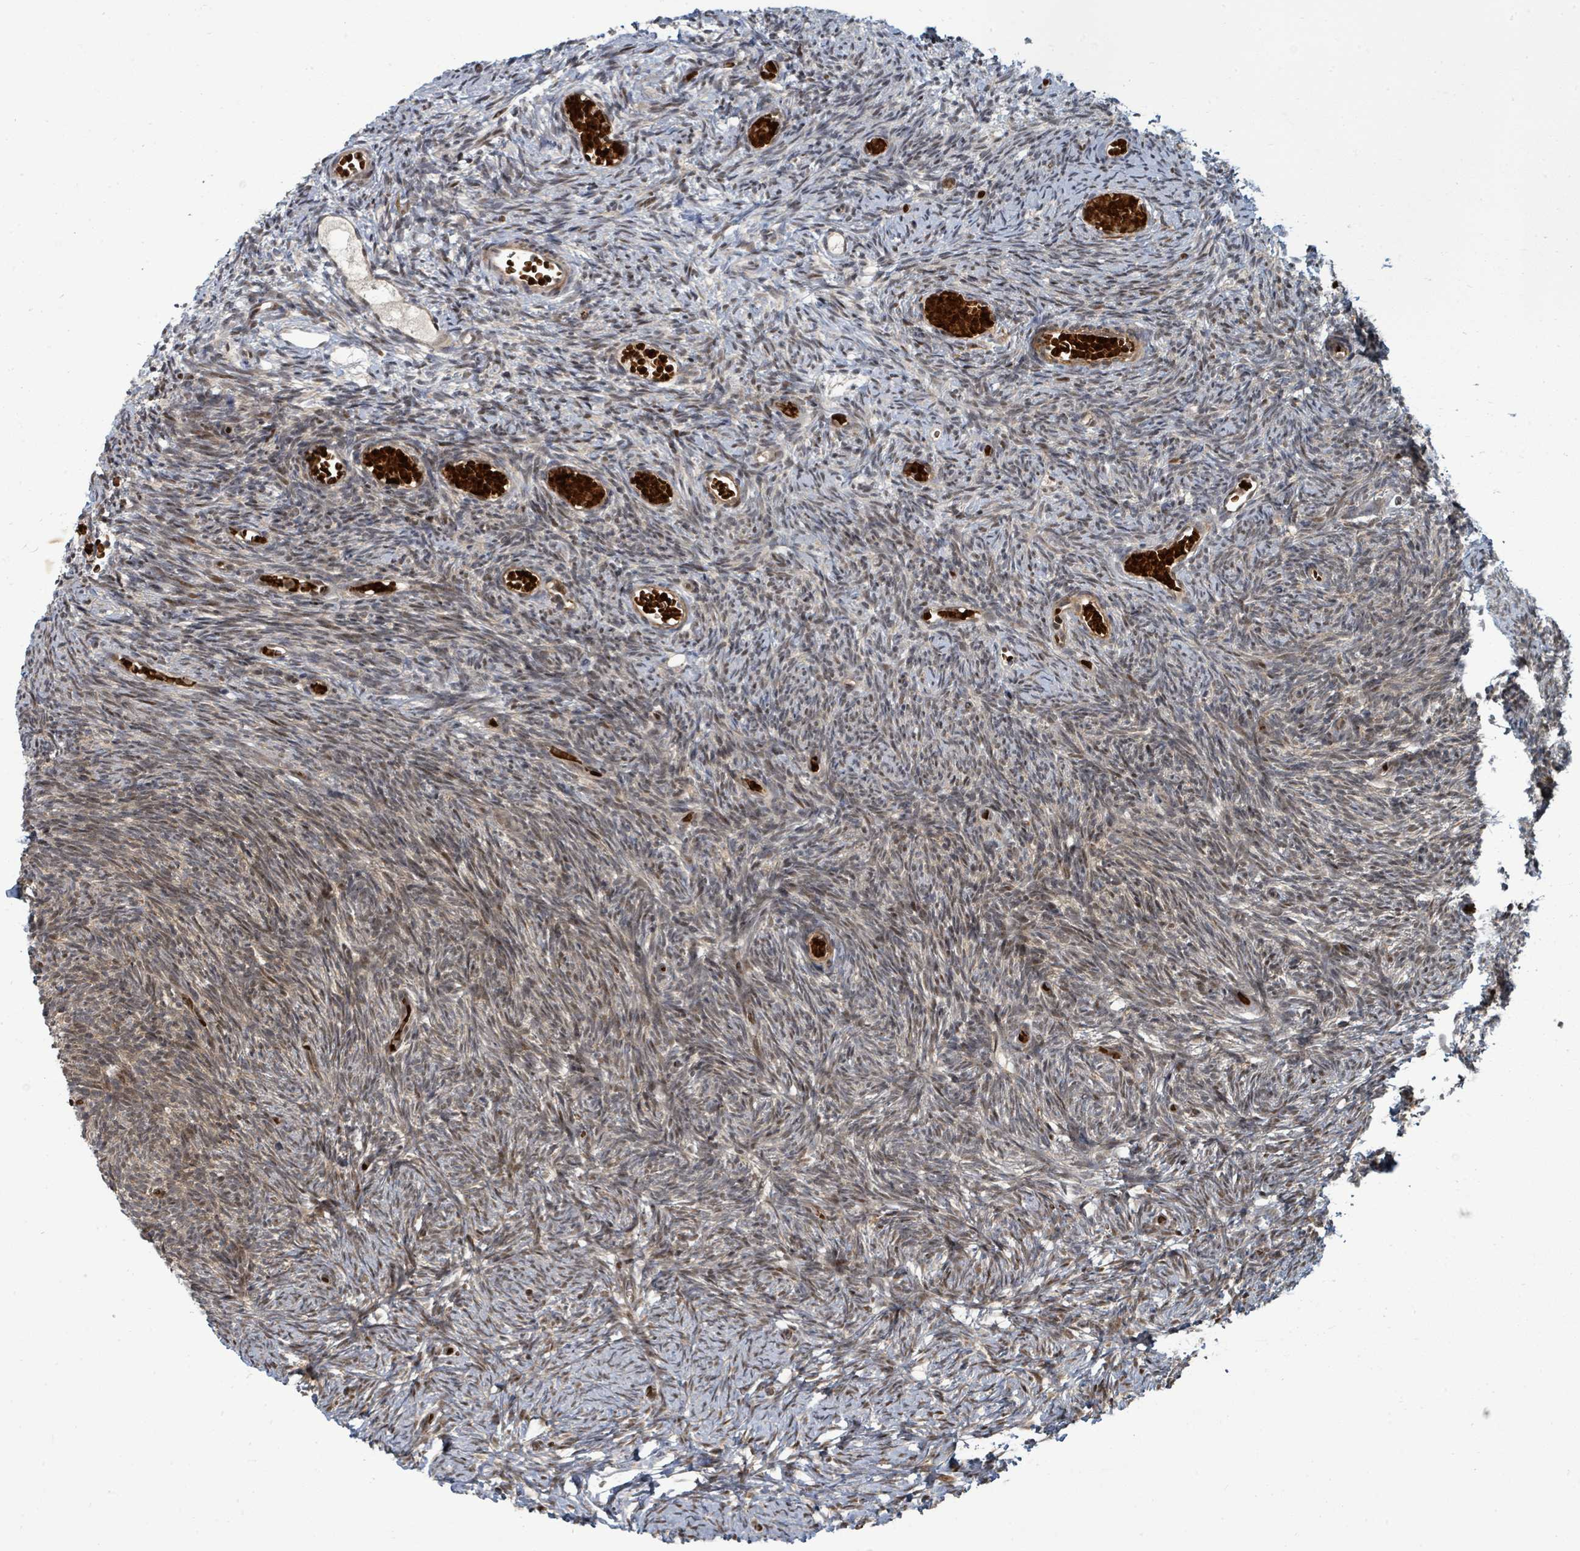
{"staining": {"intensity": "moderate", "quantity": "25%-75%", "location": "cytoplasmic/membranous,nuclear"}, "tissue": "ovary", "cell_type": "Ovarian stroma cells", "image_type": "normal", "snomed": [{"axis": "morphology", "description": "Normal tissue, NOS"}, {"axis": "topography", "description": "Ovary"}], "caption": "An image of human ovary stained for a protein displays moderate cytoplasmic/membranous,nuclear brown staining in ovarian stroma cells.", "gene": "TRDMT1", "patient": {"sex": "female", "age": 39}}